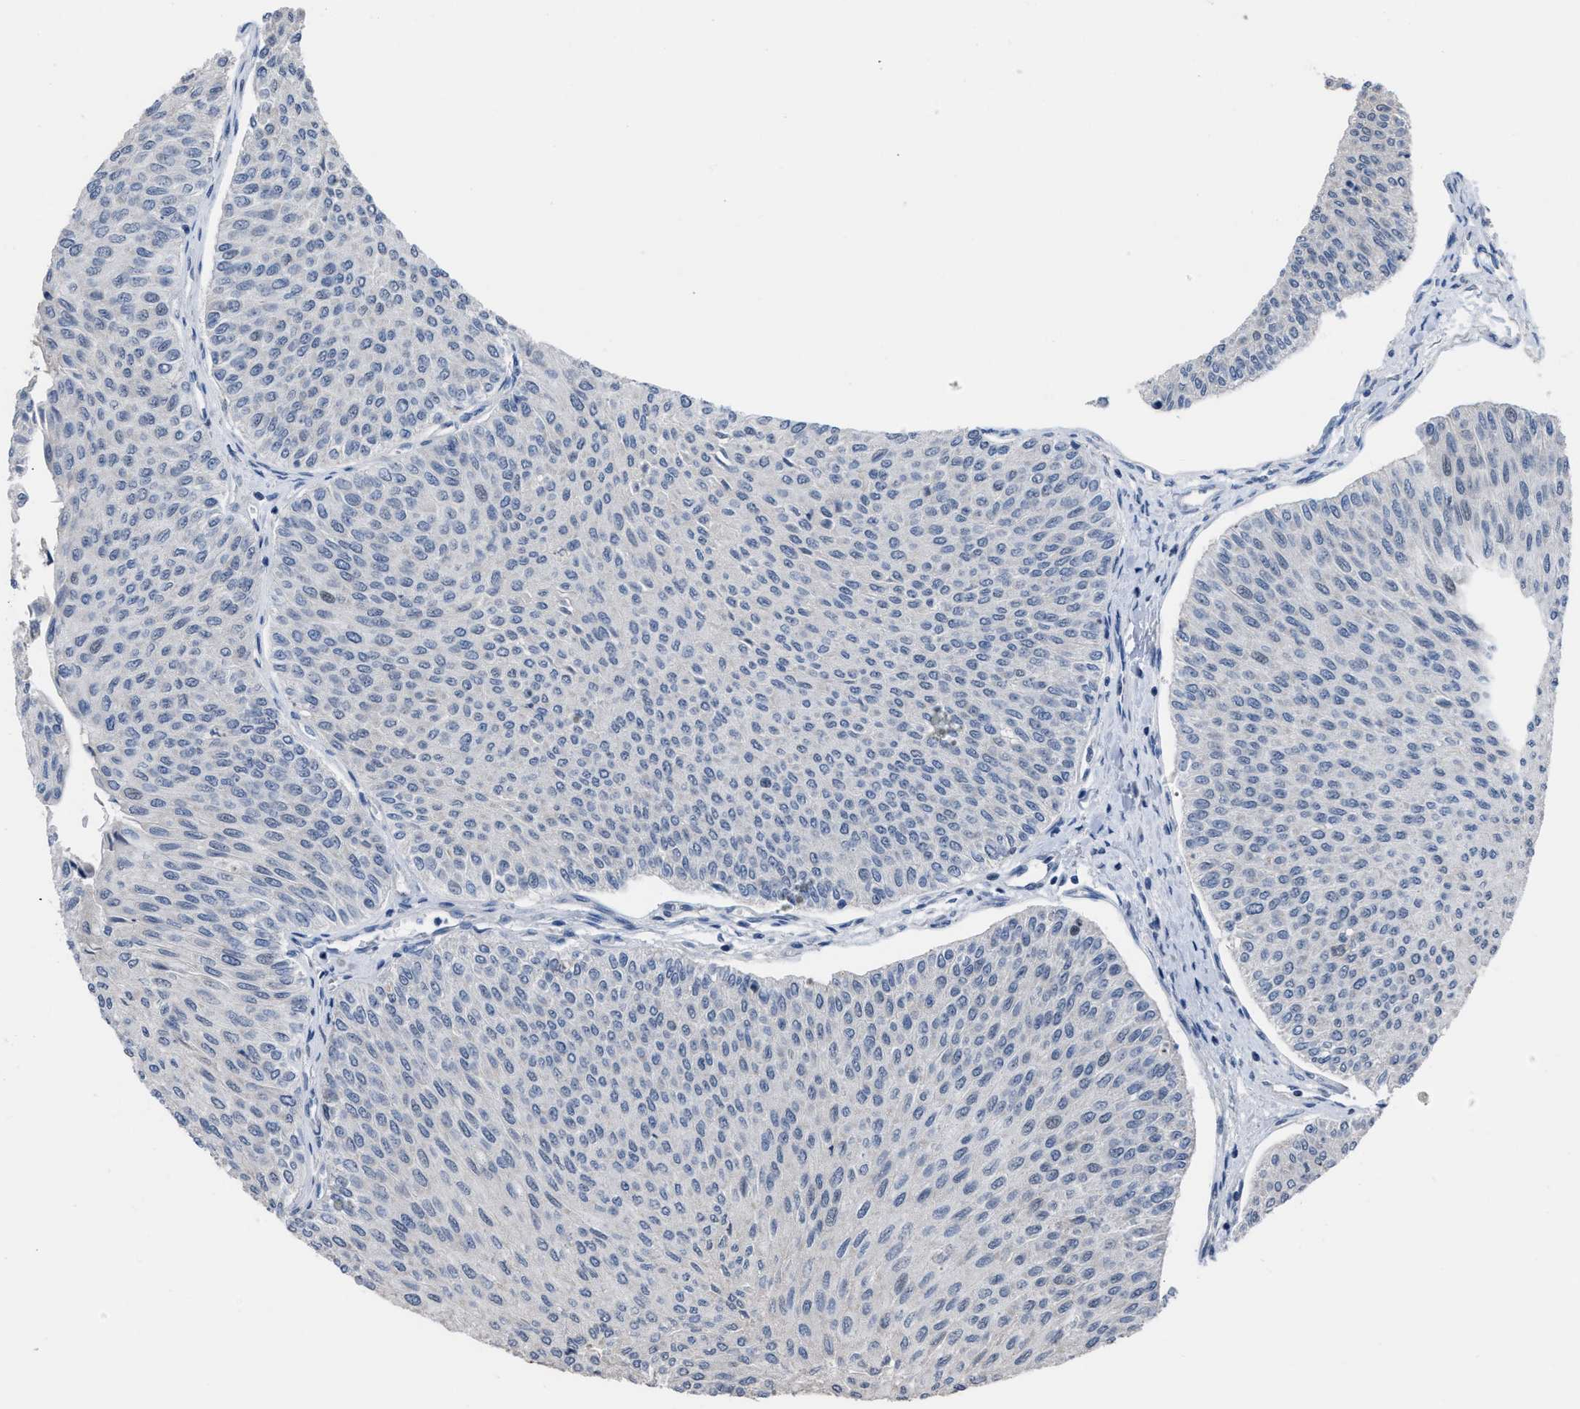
{"staining": {"intensity": "negative", "quantity": "none", "location": "none"}, "tissue": "urothelial cancer", "cell_type": "Tumor cells", "image_type": "cancer", "snomed": [{"axis": "morphology", "description": "Urothelial carcinoma, Low grade"}, {"axis": "topography", "description": "Urinary bladder"}], "caption": "Urothelial cancer was stained to show a protein in brown. There is no significant expression in tumor cells.", "gene": "SETDB1", "patient": {"sex": "male", "age": 78}}